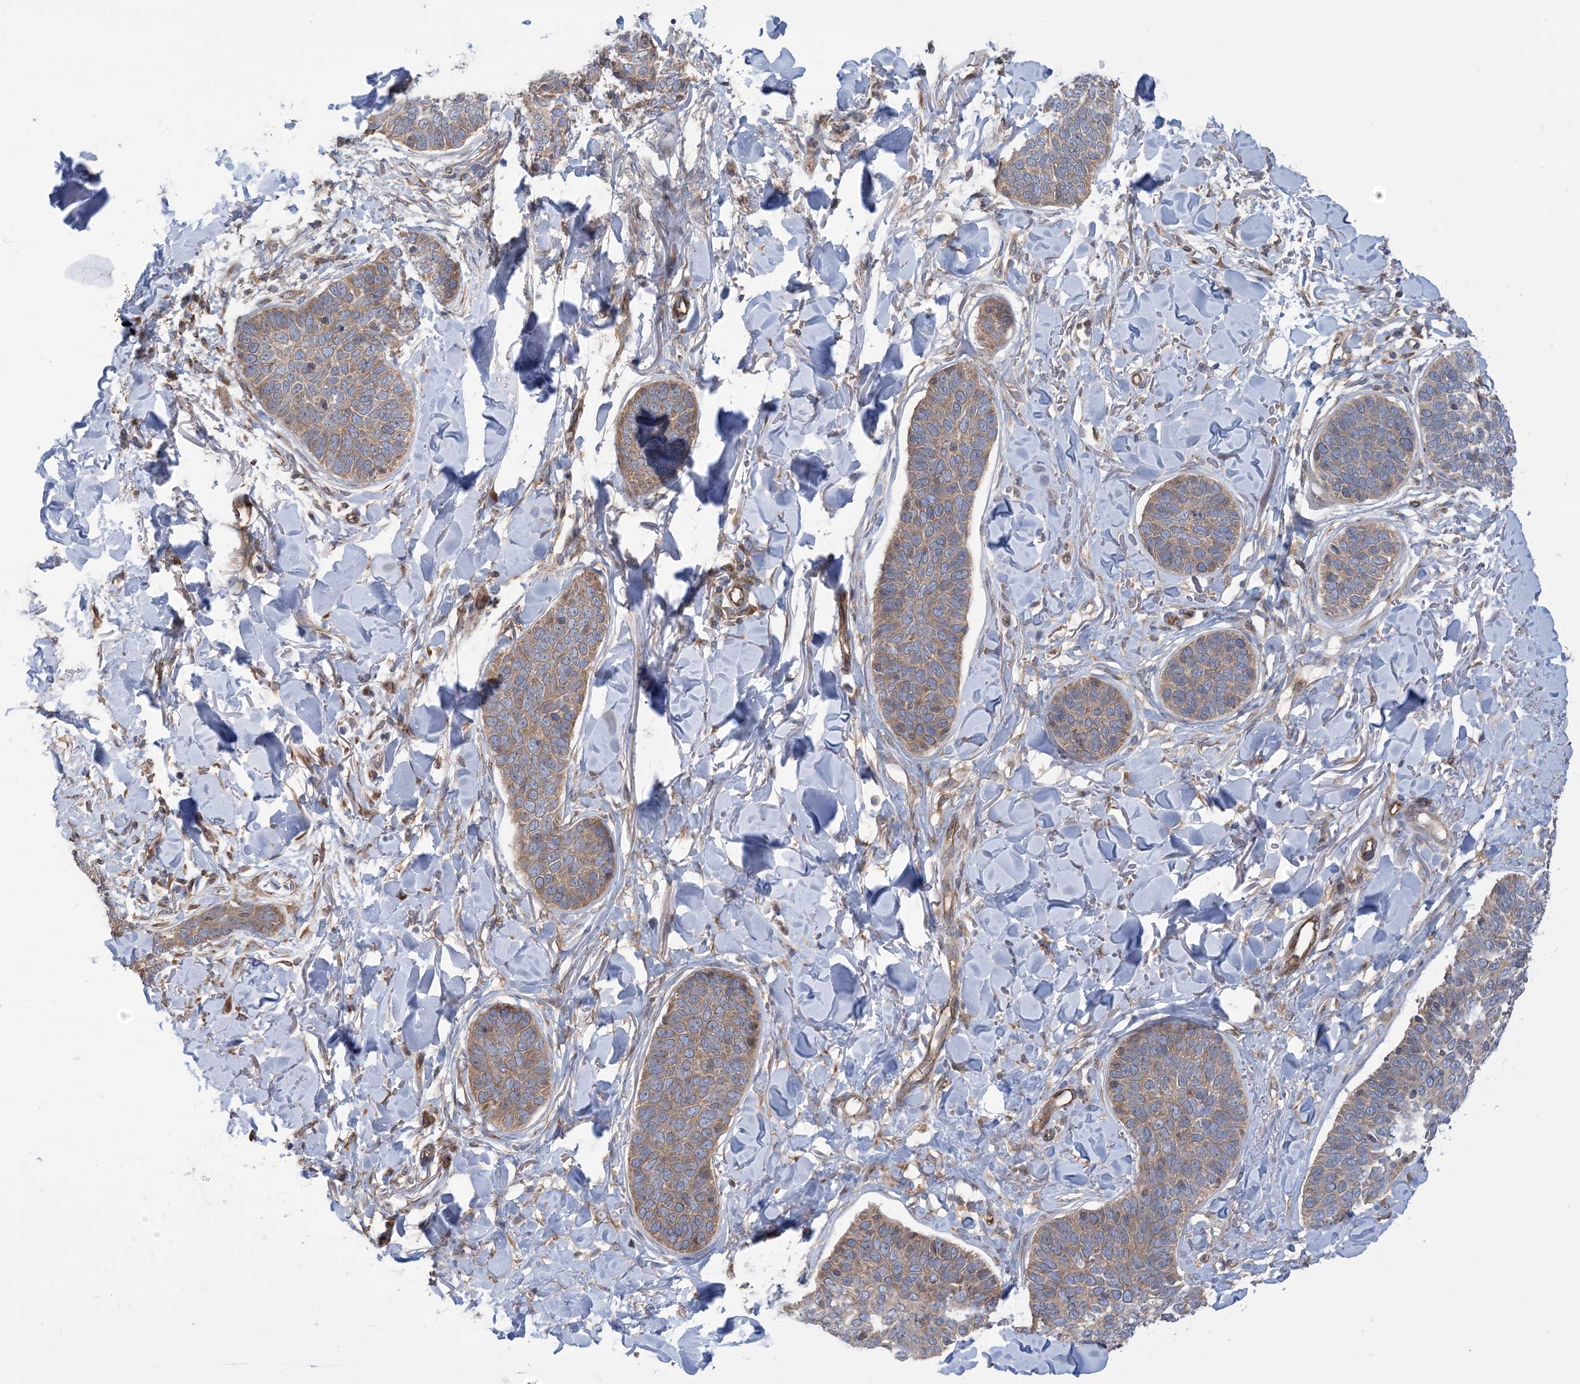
{"staining": {"intensity": "moderate", "quantity": "25%-75%", "location": "cytoplasmic/membranous"}, "tissue": "skin cancer", "cell_type": "Tumor cells", "image_type": "cancer", "snomed": [{"axis": "morphology", "description": "Basal cell carcinoma"}, {"axis": "topography", "description": "Skin"}], "caption": "About 25%-75% of tumor cells in skin cancer (basal cell carcinoma) display moderate cytoplasmic/membranous protein staining as visualized by brown immunohistochemical staining.", "gene": "CLEC16A", "patient": {"sex": "male", "age": 85}}